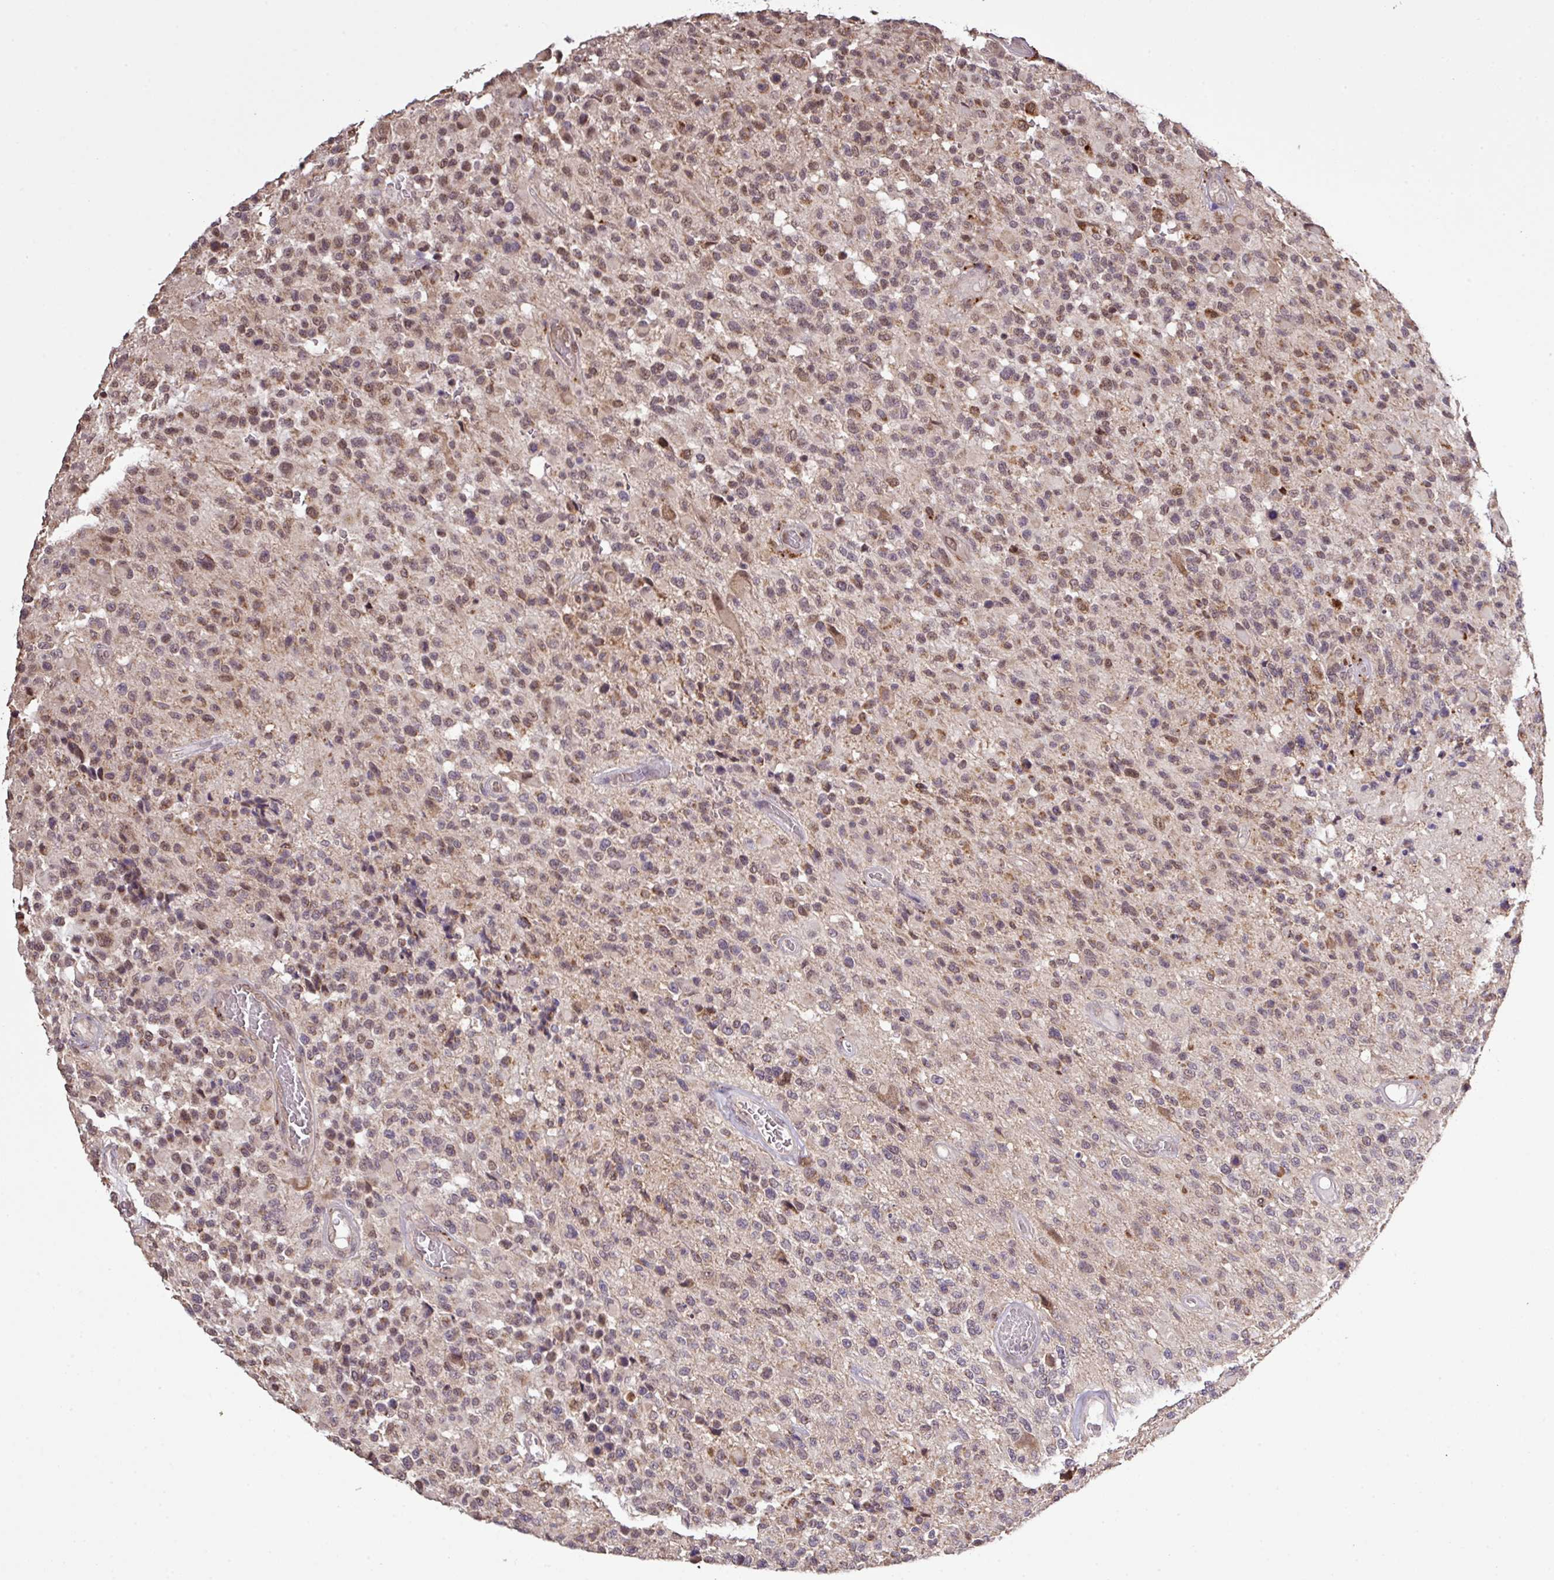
{"staining": {"intensity": "moderate", "quantity": "25%-75%", "location": "cytoplasmic/membranous,nuclear"}, "tissue": "glioma", "cell_type": "Tumor cells", "image_type": "cancer", "snomed": [{"axis": "morphology", "description": "Glioma, malignant, High grade"}, {"axis": "morphology", "description": "Glioblastoma, NOS"}, {"axis": "topography", "description": "Brain"}], "caption": "A brown stain shows moderate cytoplasmic/membranous and nuclear expression of a protein in human glioma tumor cells. Nuclei are stained in blue.", "gene": "SMCO4", "patient": {"sex": "male", "age": 60}}